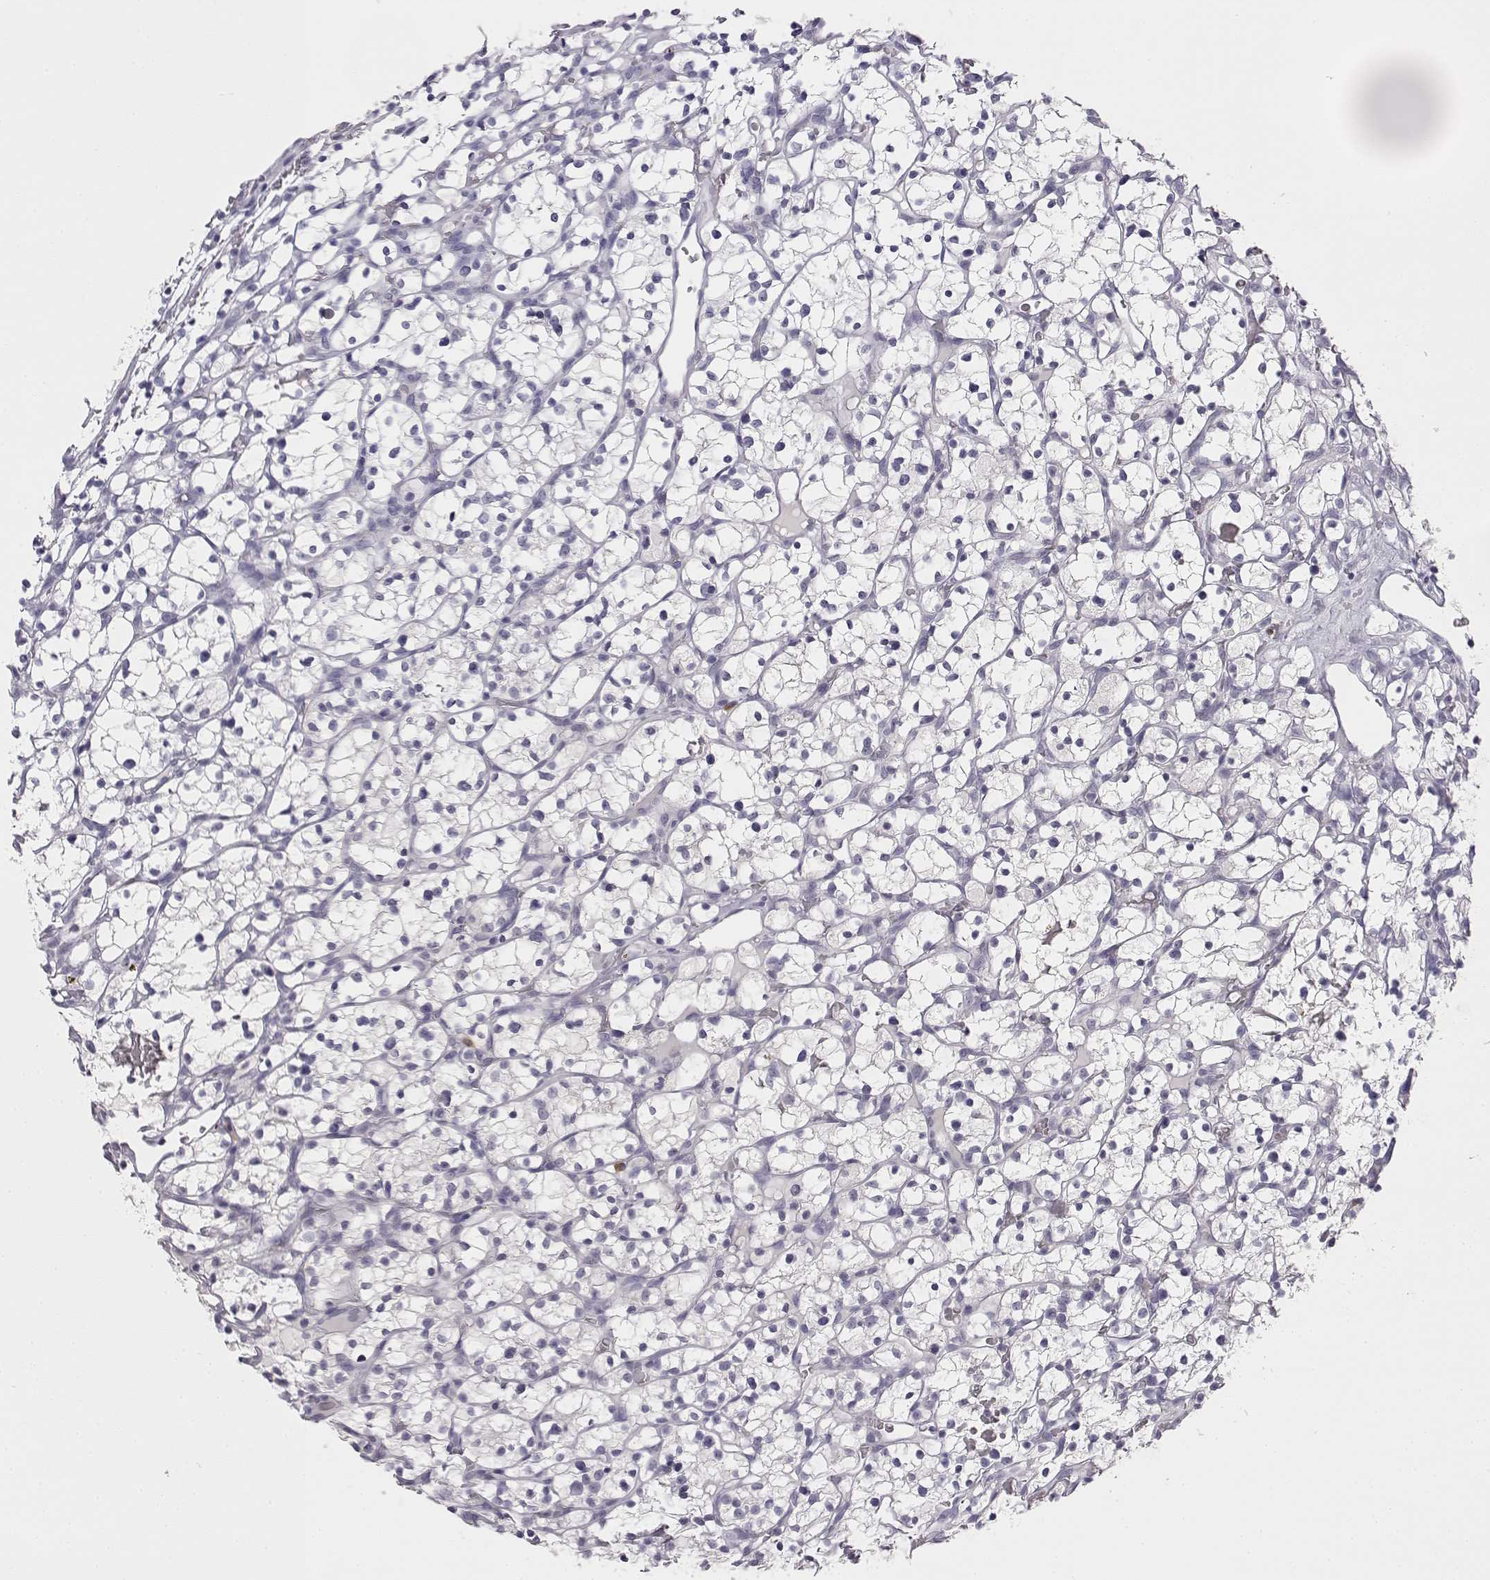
{"staining": {"intensity": "negative", "quantity": "none", "location": "none"}, "tissue": "renal cancer", "cell_type": "Tumor cells", "image_type": "cancer", "snomed": [{"axis": "morphology", "description": "Adenocarcinoma, NOS"}, {"axis": "topography", "description": "Kidney"}], "caption": "The histopathology image shows no significant positivity in tumor cells of renal cancer (adenocarcinoma).", "gene": "VGF", "patient": {"sex": "female", "age": 64}}